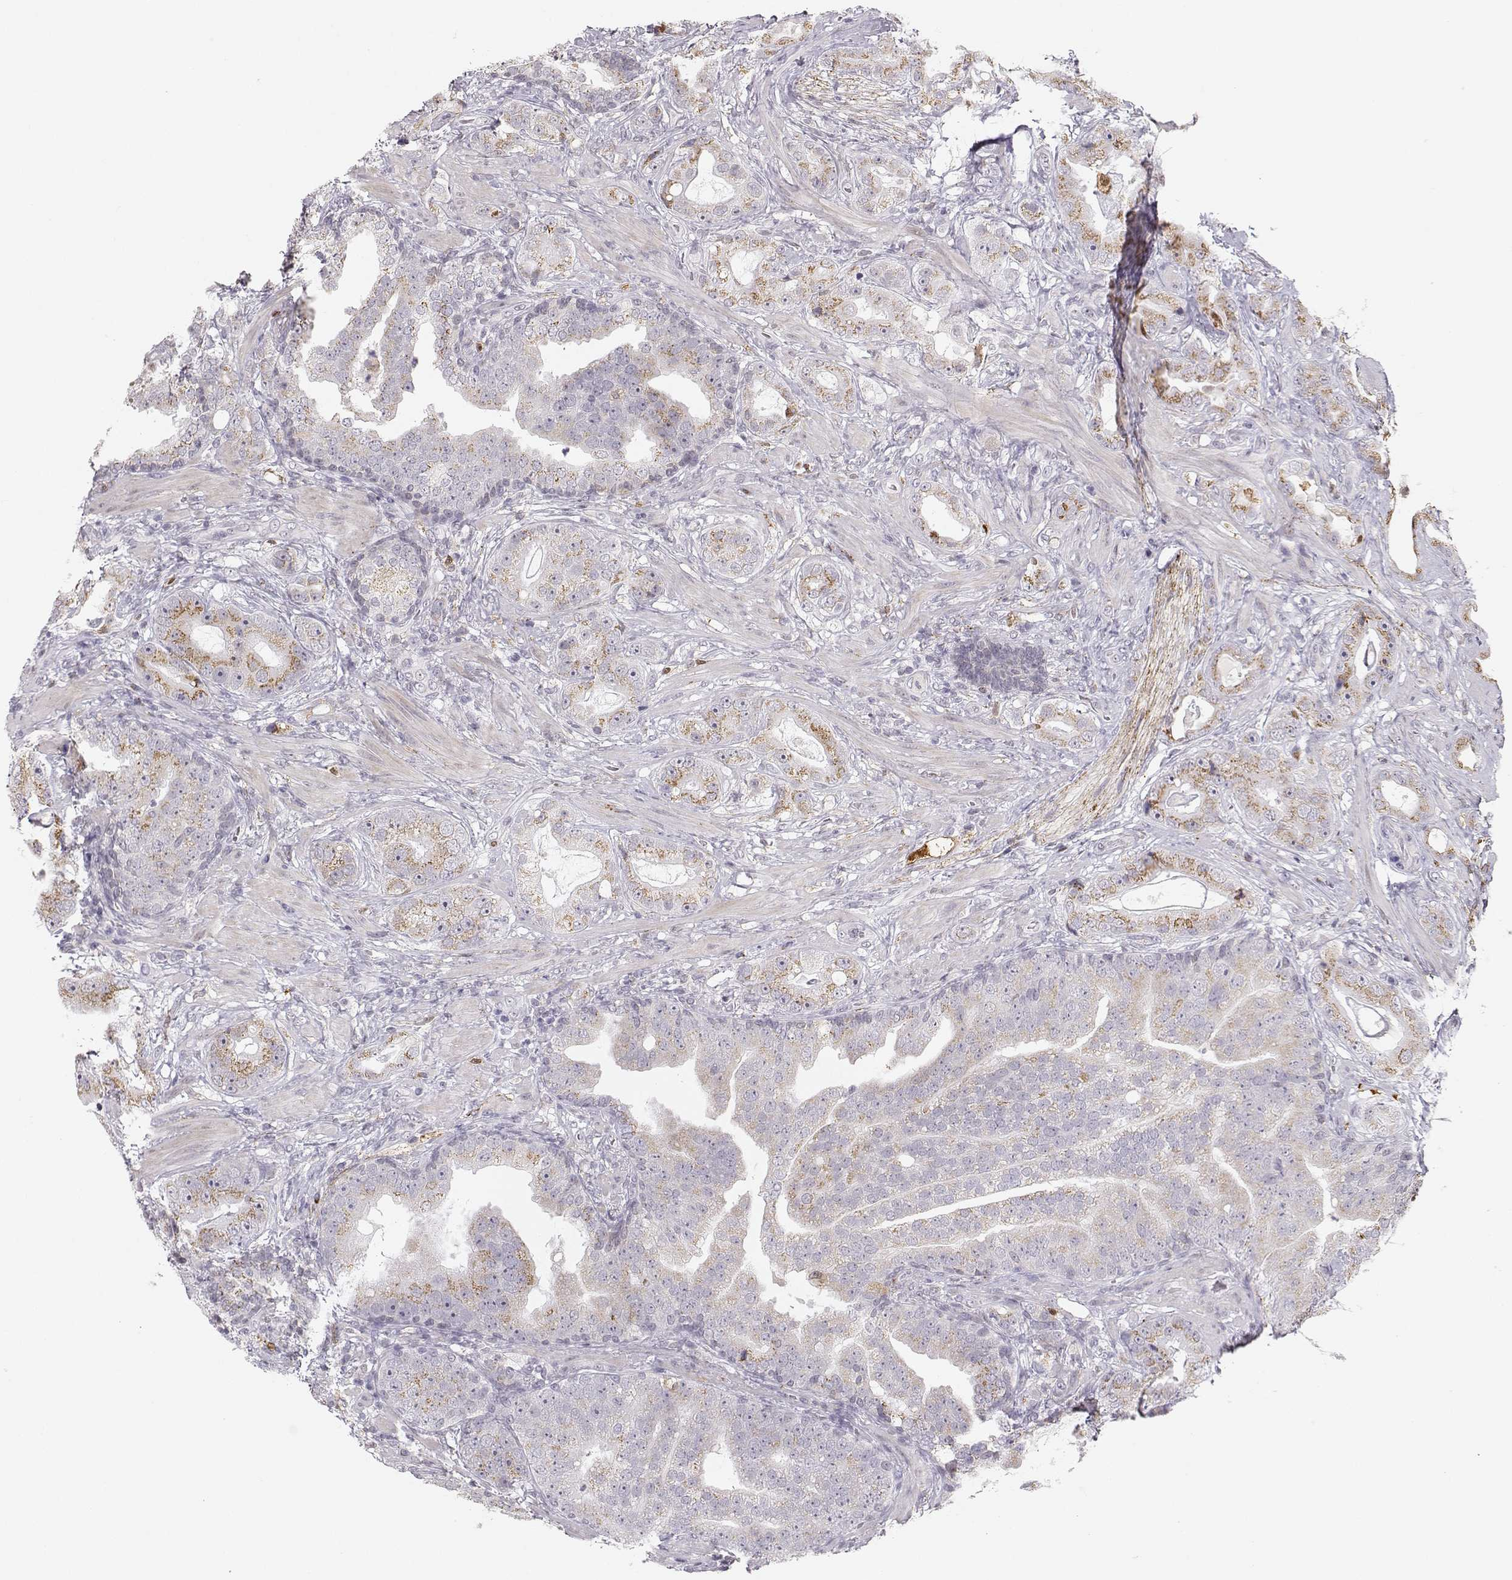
{"staining": {"intensity": "moderate", "quantity": "25%-75%", "location": "cytoplasmic/membranous"}, "tissue": "prostate cancer", "cell_type": "Tumor cells", "image_type": "cancer", "snomed": [{"axis": "morphology", "description": "Adenocarcinoma, NOS"}, {"axis": "topography", "description": "Prostate"}], "caption": "Immunohistochemistry (IHC) image of neoplastic tissue: prostate cancer stained using IHC demonstrates medium levels of moderate protein expression localized specifically in the cytoplasmic/membranous of tumor cells, appearing as a cytoplasmic/membranous brown color.", "gene": "HTR7", "patient": {"sex": "male", "age": 57}}